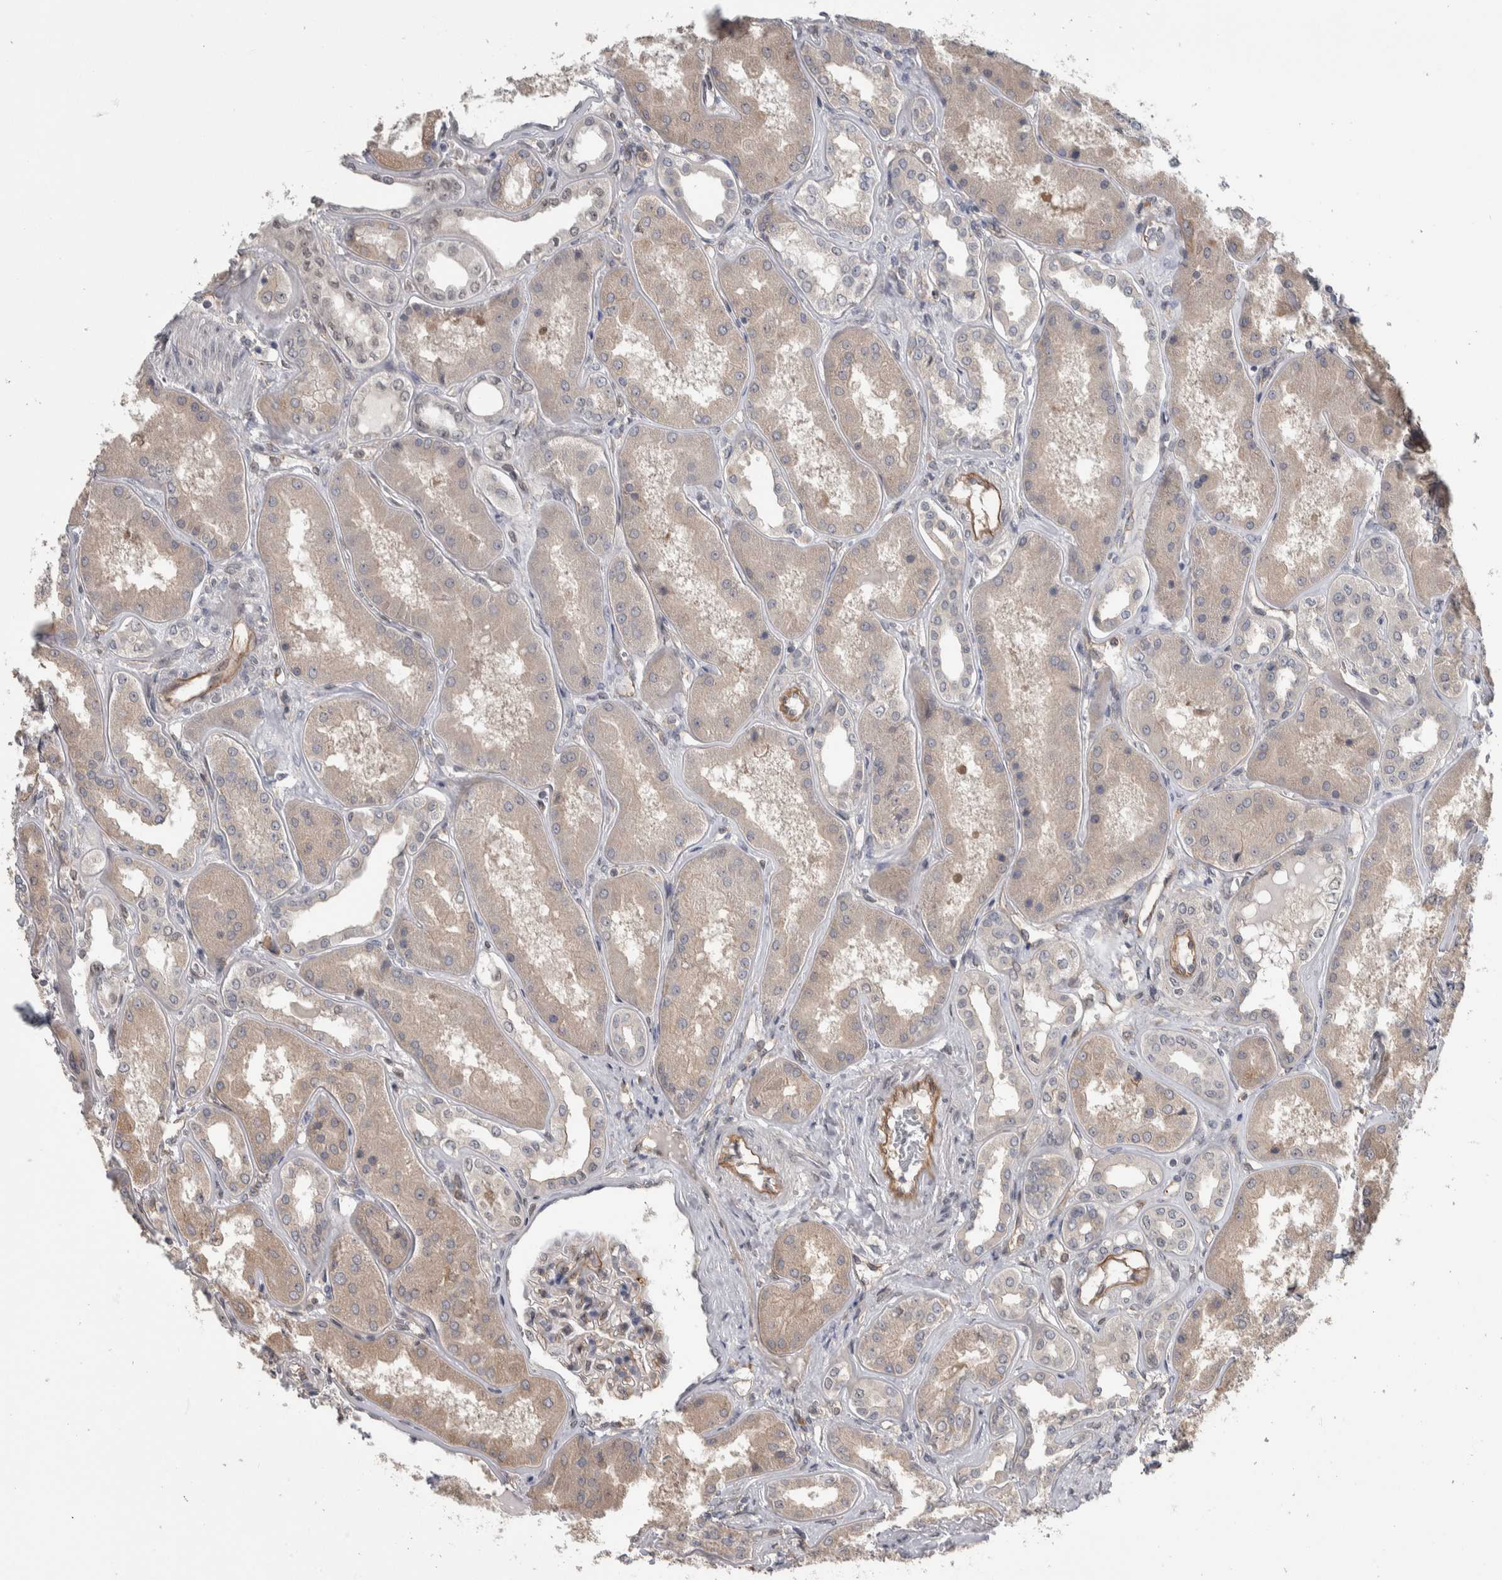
{"staining": {"intensity": "moderate", "quantity": "25%-75%", "location": "cytoplasmic/membranous,nuclear"}, "tissue": "kidney", "cell_type": "Cells in glomeruli", "image_type": "normal", "snomed": [{"axis": "morphology", "description": "Normal tissue, NOS"}, {"axis": "topography", "description": "Kidney"}], "caption": "Benign kidney shows moderate cytoplasmic/membranous,nuclear staining in about 25%-75% of cells in glomeruli.", "gene": "PRDM4", "patient": {"sex": "female", "age": 56}}